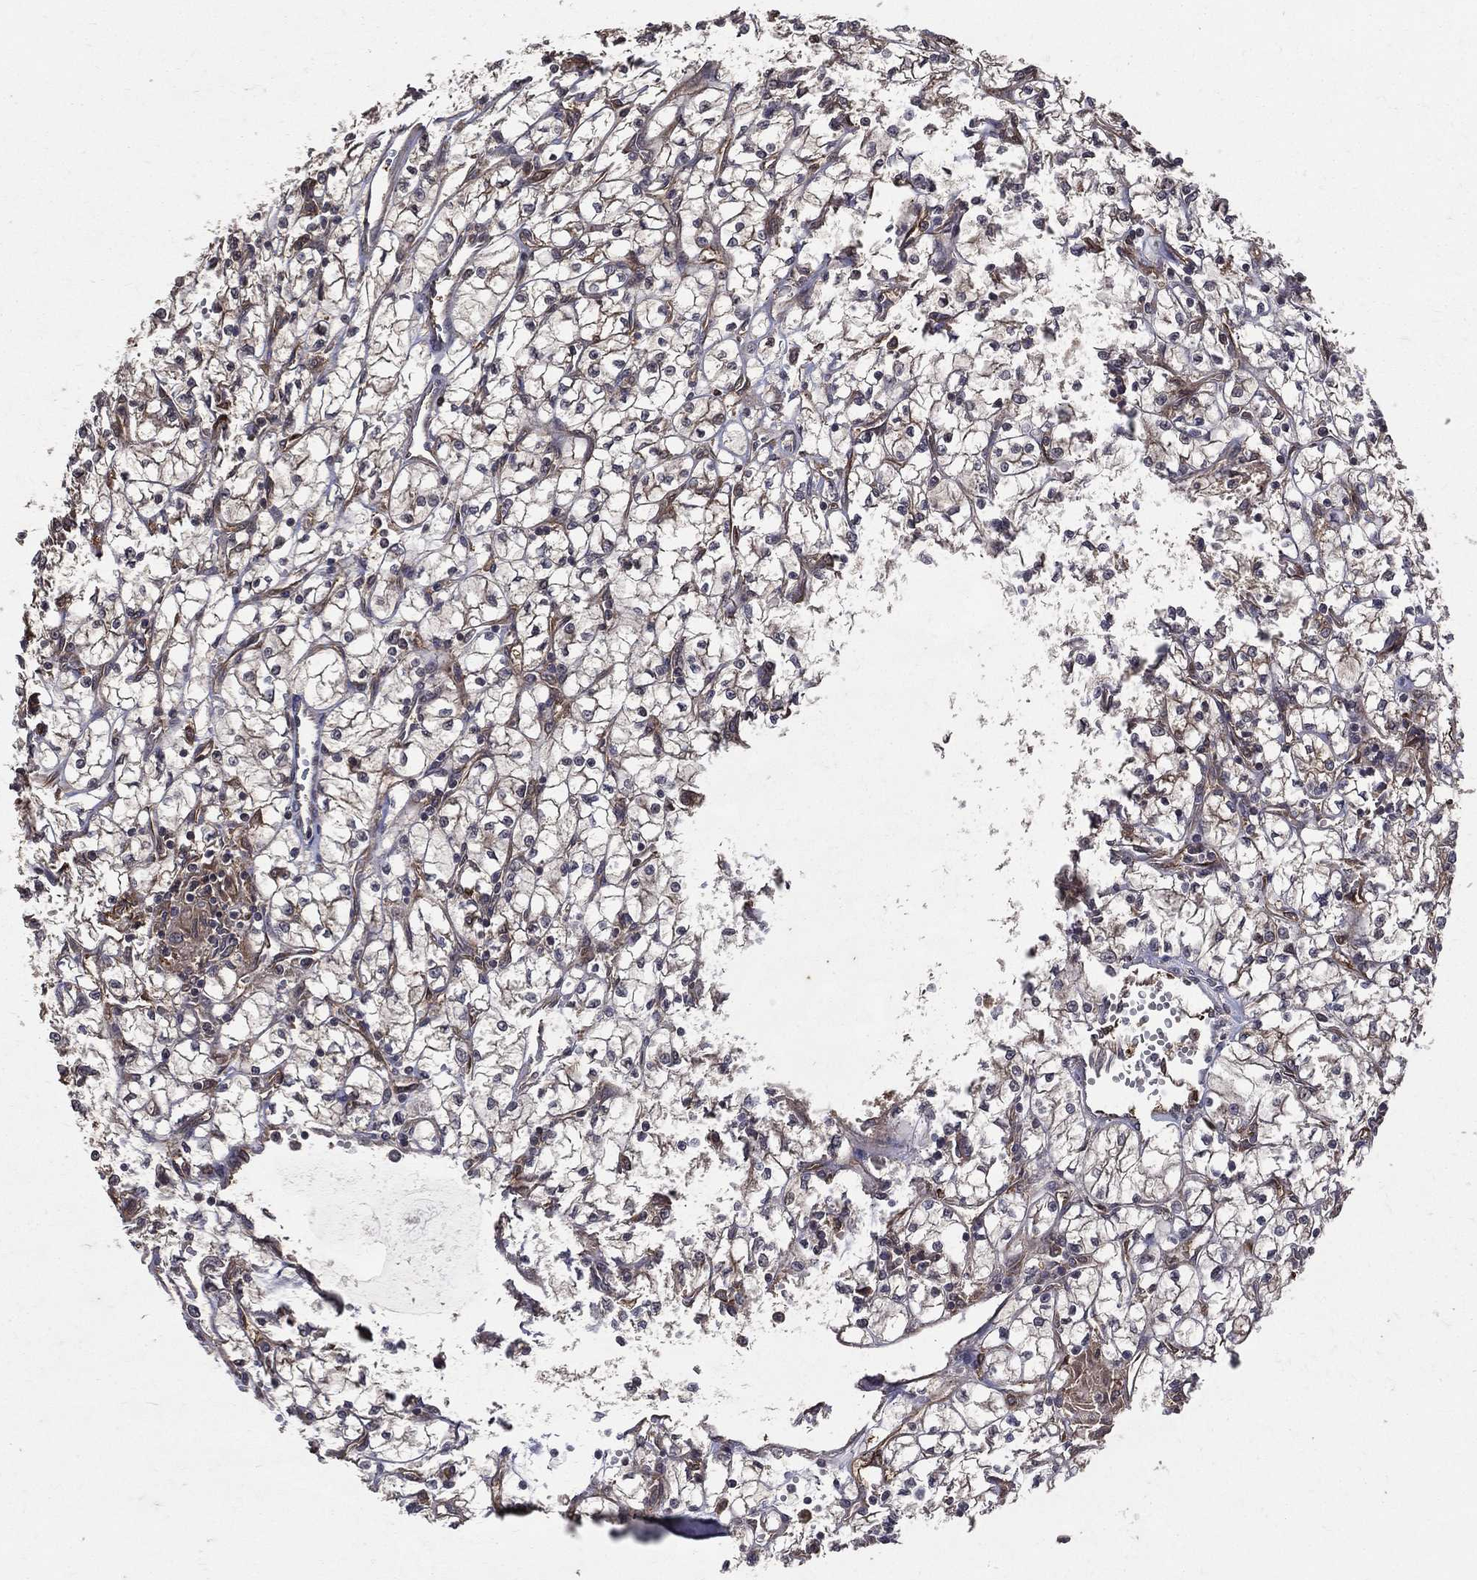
{"staining": {"intensity": "weak", "quantity": "25%-75%", "location": "cytoplasmic/membranous"}, "tissue": "renal cancer", "cell_type": "Tumor cells", "image_type": "cancer", "snomed": [{"axis": "morphology", "description": "Adenocarcinoma, NOS"}, {"axis": "topography", "description": "Kidney"}], "caption": "High-magnification brightfield microscopy of renal cancer stained with DAB (3,3'-diaminobenzidine) (brown) and counterstained with hematoxylin (blue). tumor cells exhibit weak cytoplasmic/membranous positivity is identified in about25%-75% of cells.", "gene": "DPYSL2", "patient": {"sex": "female", "age": 64}}